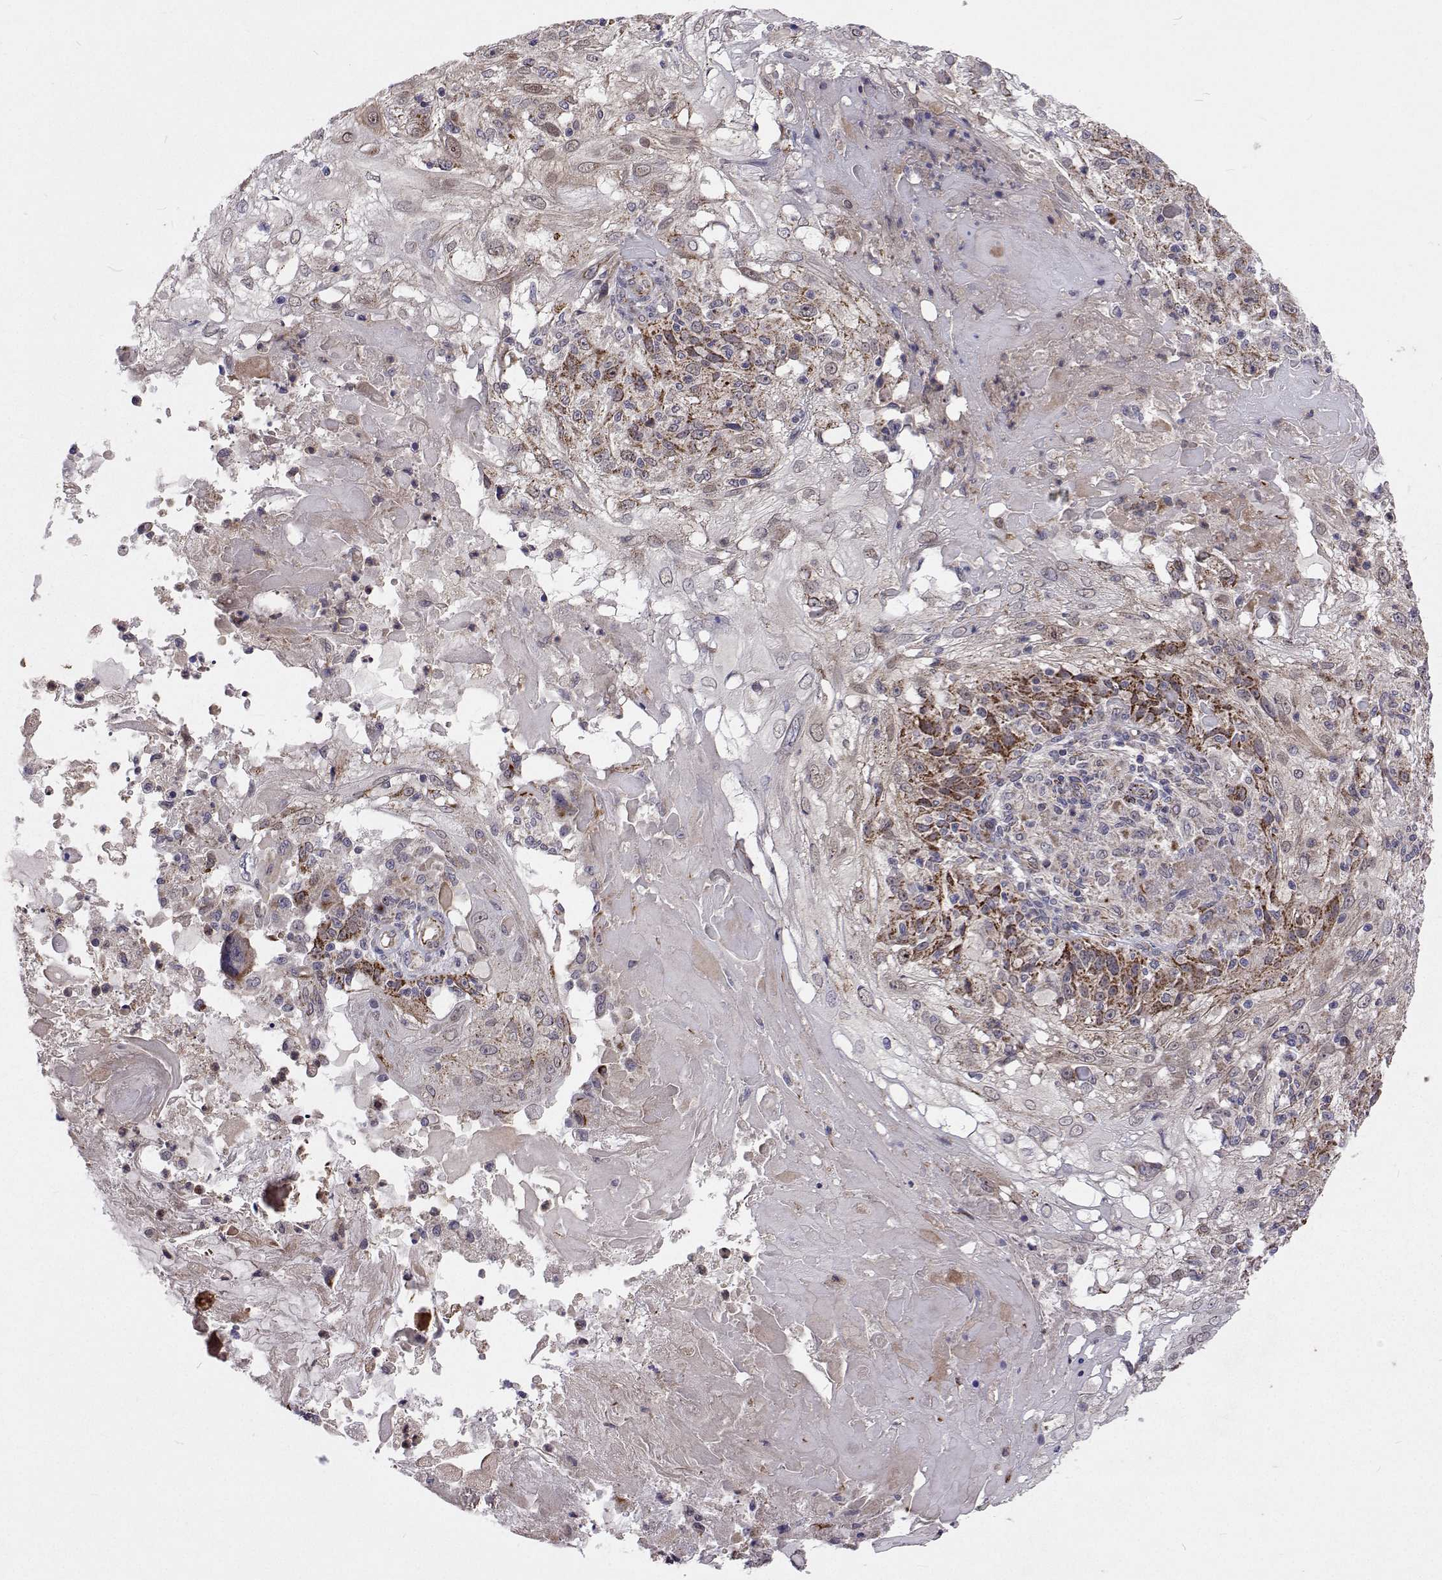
{"staining": {"intensity": "moderate", "quantity": "25%-75%", "location": "cytoplasmic/membranous"}, "tissue": "skin cancer", "cell_type": "Tumor cells", "image_type": "cancer", "snomed": [{"axis": "morphology", "description": "Normal tissue, NOS"}, {"axis": "morphology", "description": "Squamous cell carcinoma, NOS"}, {"axis": "topography", "description": "Skin"}], "caption": "A photomicrograph of human squamous cell carcinoma (skin) stained for a protein displays moderate cytoplasmic/membranous brown staining in tumor cells.", "gene": "DHTKD1", "patient": {"sex": "female", "age": 83}}